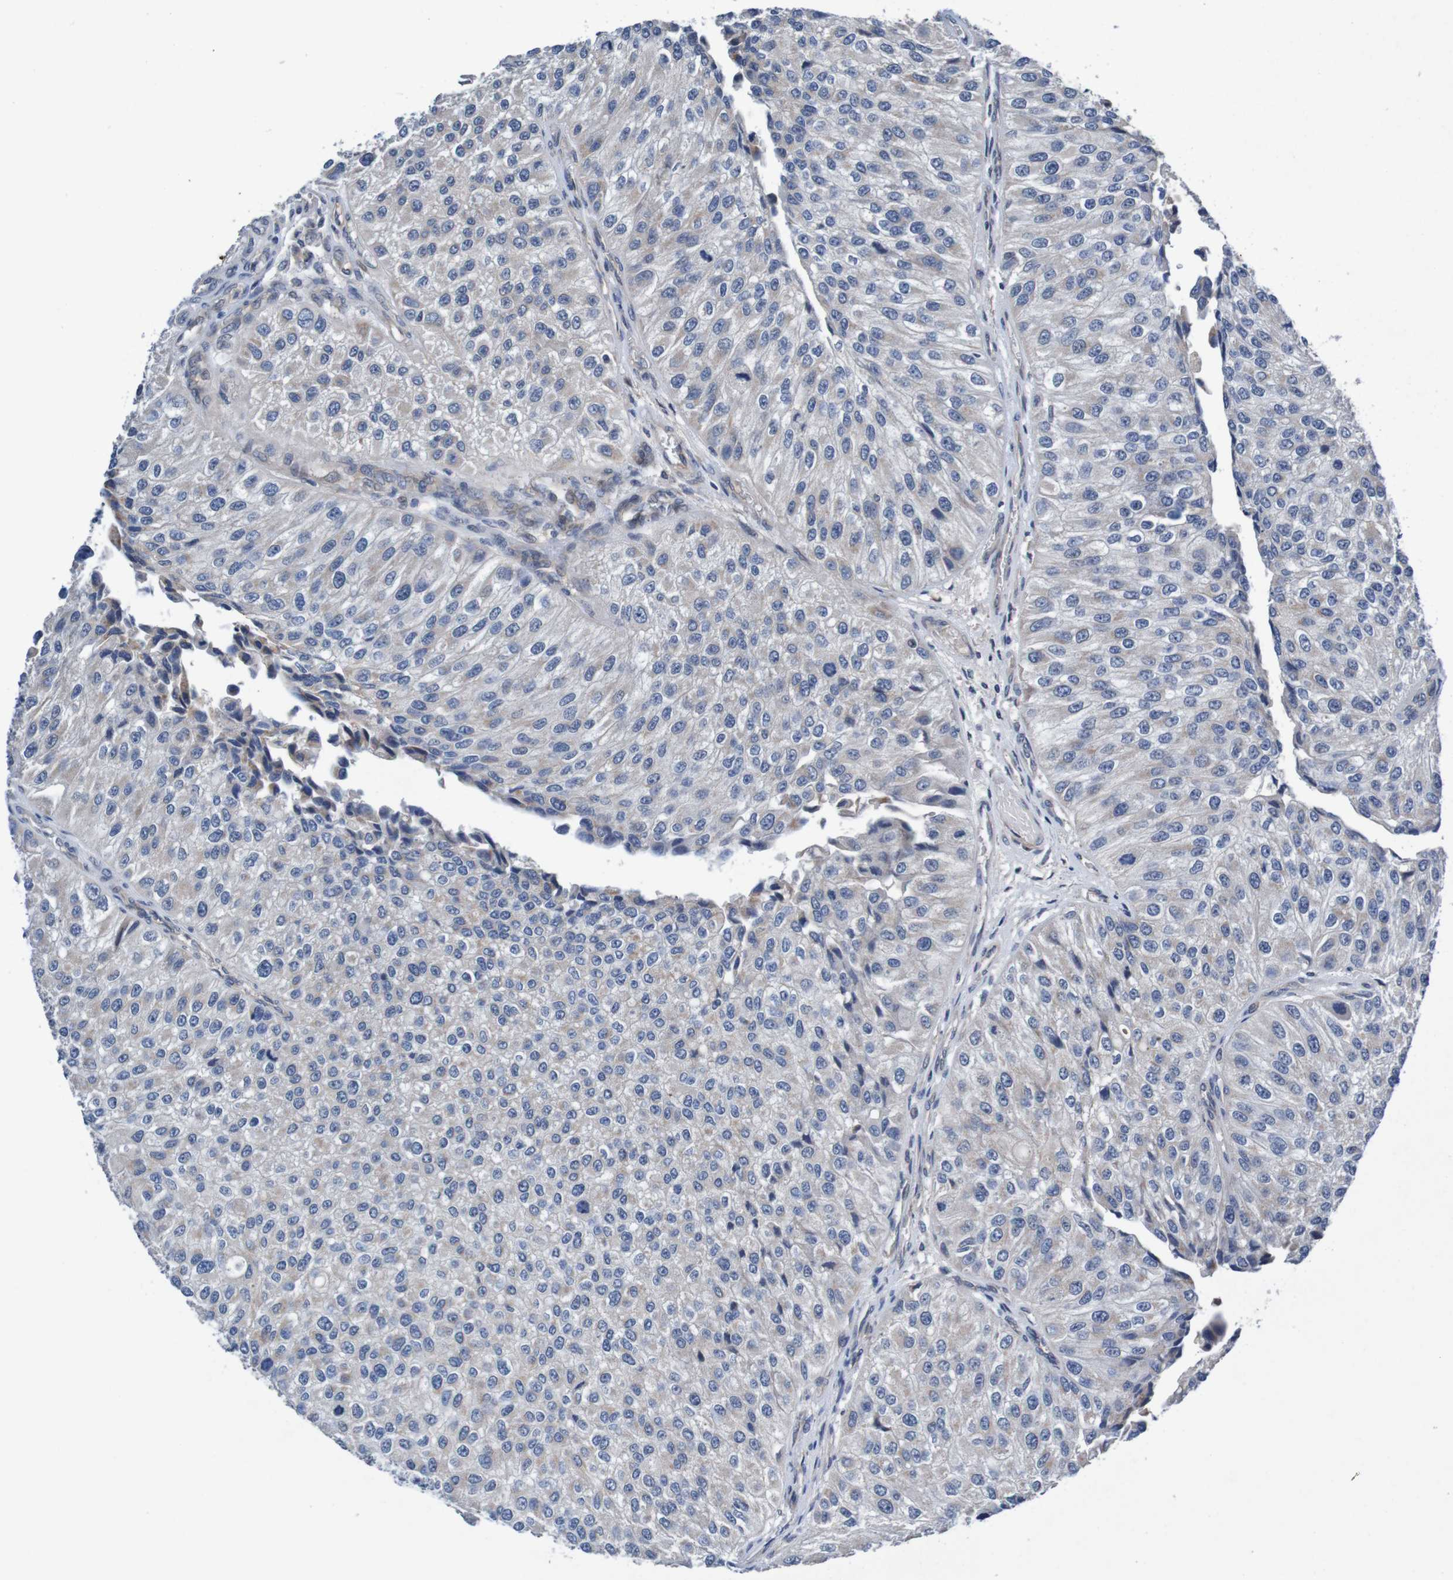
{"staining": {"intensity": "weak", "quantity": "<25%", "location": "cytoplasmic/membranous"}, "tissue": "urothelial cancer", "cell_type": "Tumor cells", "image_type": "cancer", "snomed": [{"axis": "morphology", "description": "Urothelial carcinoma, High grade"}, {"axis": "topography", "description": "Kidney"}, {"axis": "topography", "description": "Urinary bladder"}], "caption": "IHC image of human urothelial carcinoma (high-grade) stained for a protein (brown), which shows no positivity in tumor cells.", "gene": "CPED1", "patient": {"sex": "male", "age": 77}}